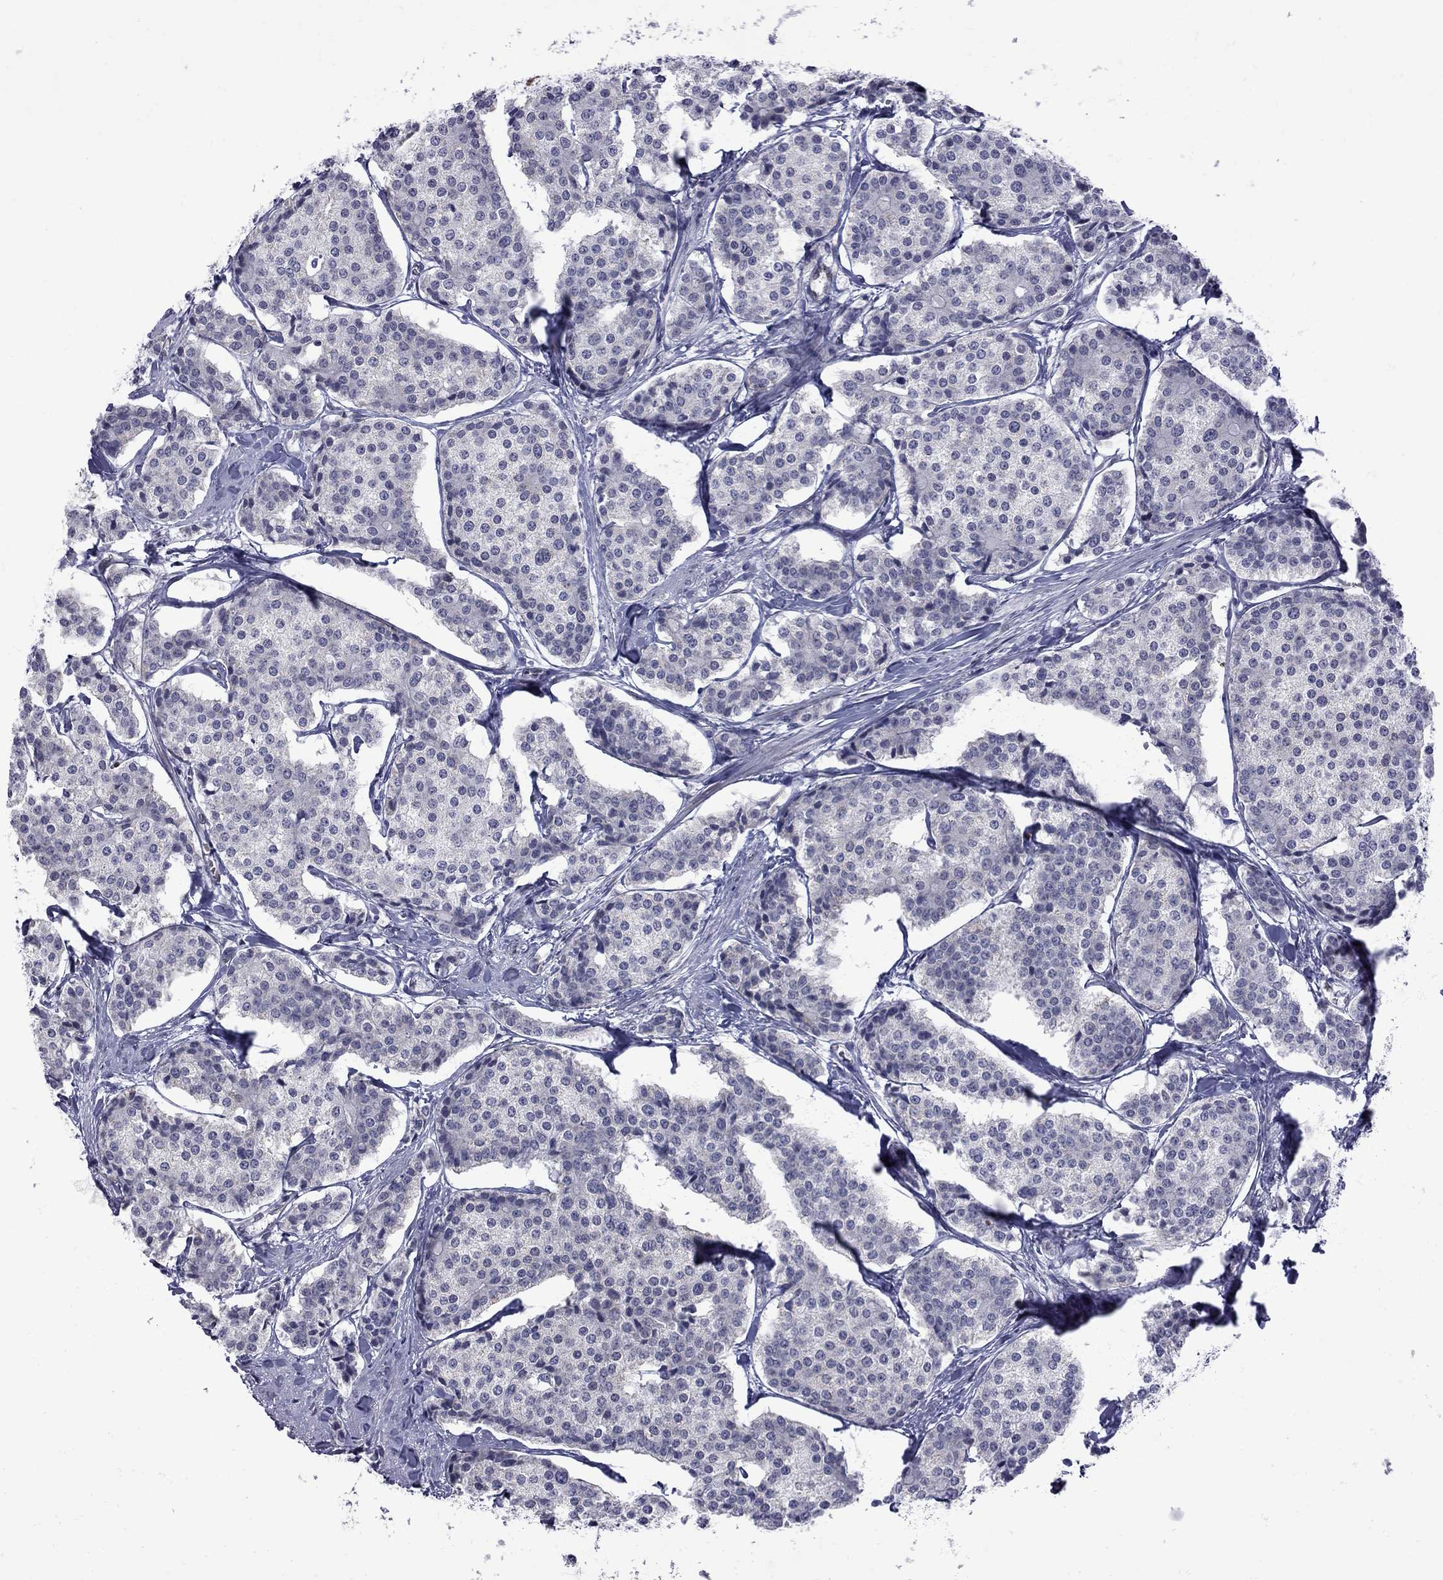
{"staining": {"intensity": "negative", "quantity": "none", "location": "none"}, "tissue": "carcinoid", "cell_type": "Tumor cells", "image_type": "cancer", "snomed": [{"axis": "morphology", "description": "Carcinoid, malignant, NOS"}, {"axis": "topography", "description": "Small intestine"}], "caption": "Human carcinoid stained for a protein using IHC shows no staining in tumor cells.", "gene": "CLTCL1", "patient": {"sex": "female", "age": 65}}